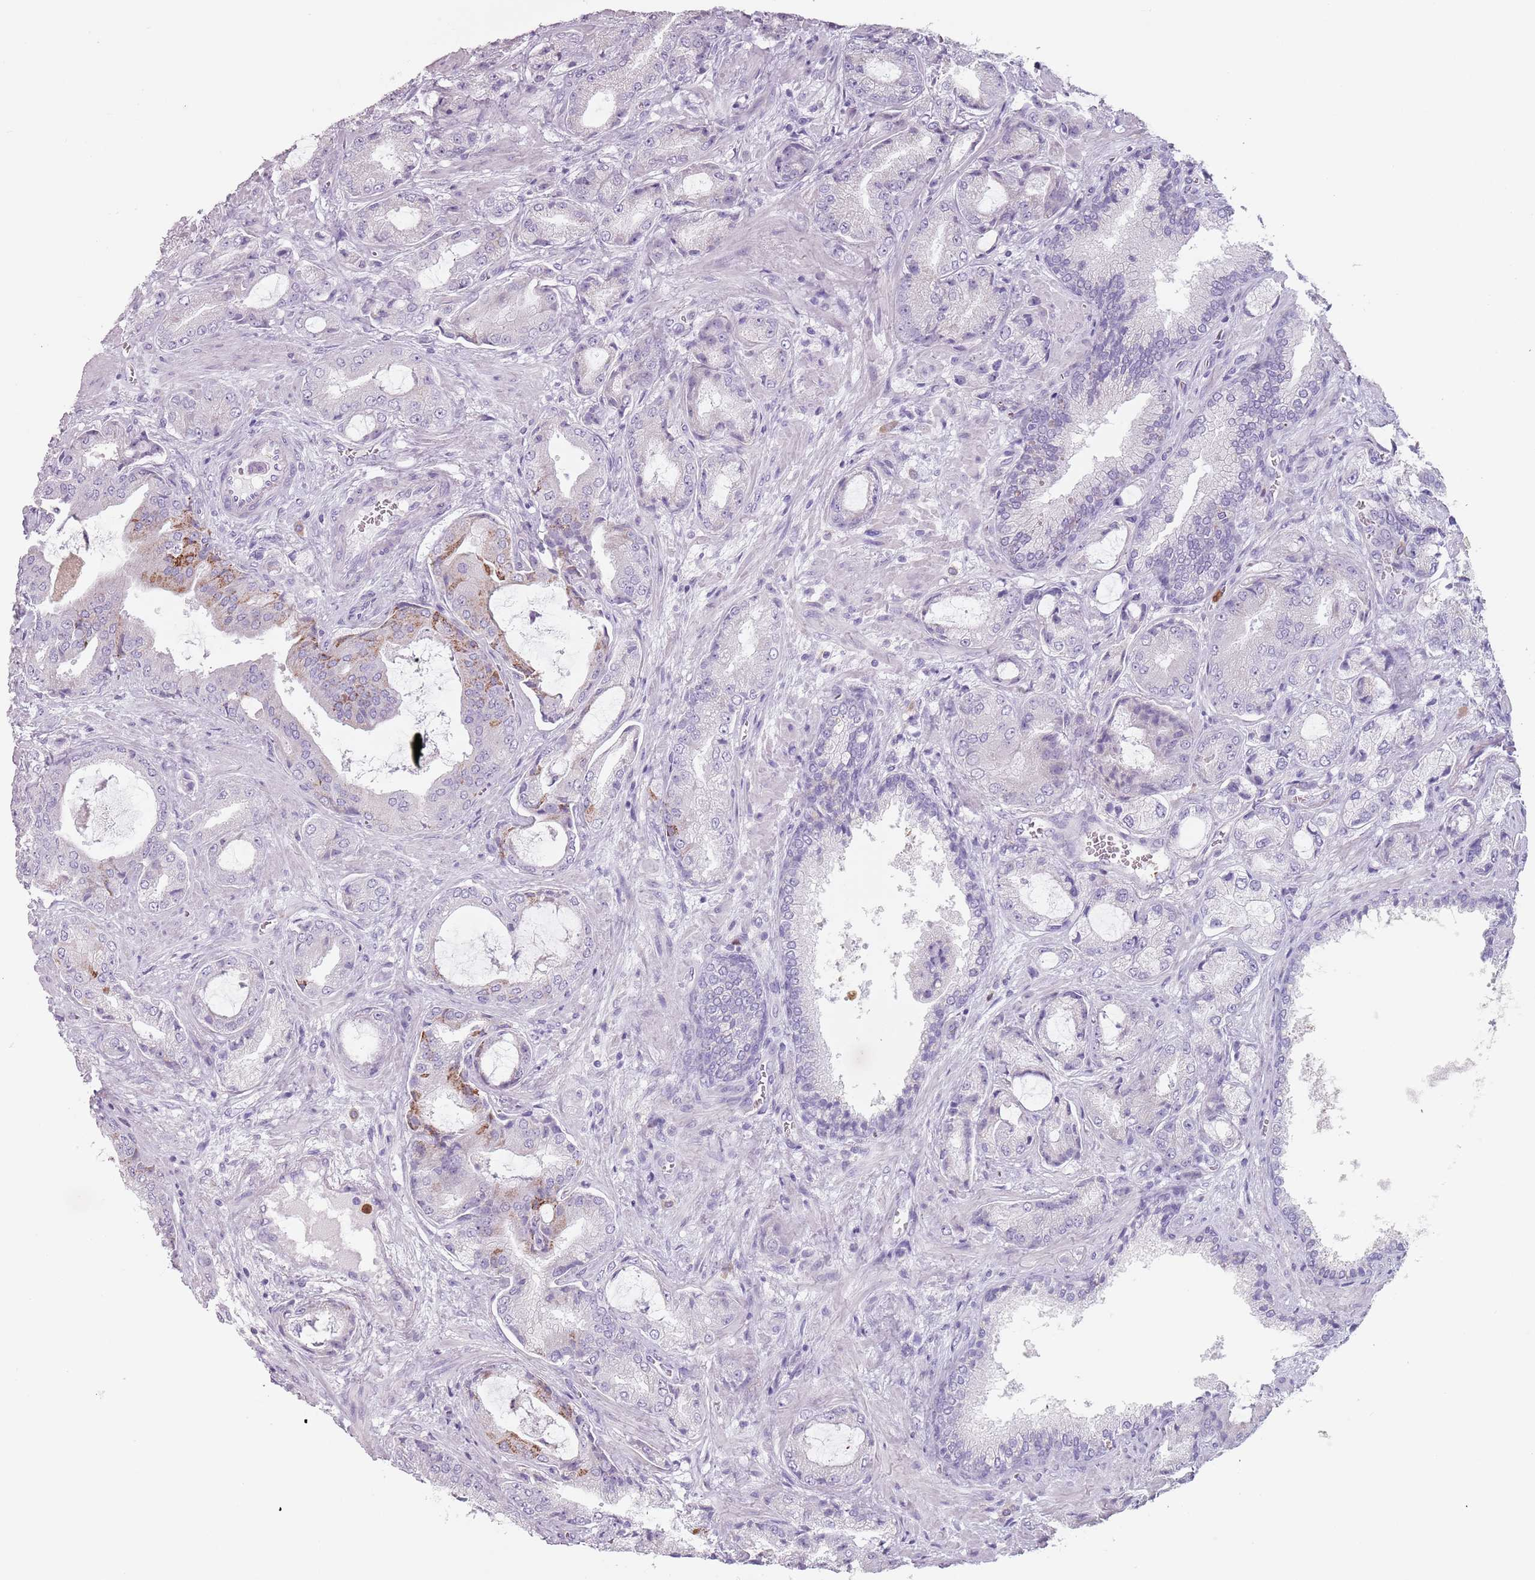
{"staining": {"intensity": "moderate", "quantity": "<25%", "location": "cytoplasmic/membranous"}, "tissue": "prostate cancer", "cell_type": "Tumor cells", "image_type": "cancer", "snomed": [{"axis": "morphology", "description": "Adenocarcinoma, High grade"}, {"axis": "topography", "description": "Prostate"}], "caption": "A histopathology image of human prostate cancer (adenocarcinoma (high-grade)) stained for a protein reveals moderate cytoplasmic/membranous brown staining in tumor cells. The staining was performed using DAB (3,3'-diaminobenzidine) to visualize the protein expression in brown, while the nuclei were stained in blue with hematoxylin (Magnification: 20x).", "gene": "ZNF584", "patient": {"sex": "male", "age": 68}}